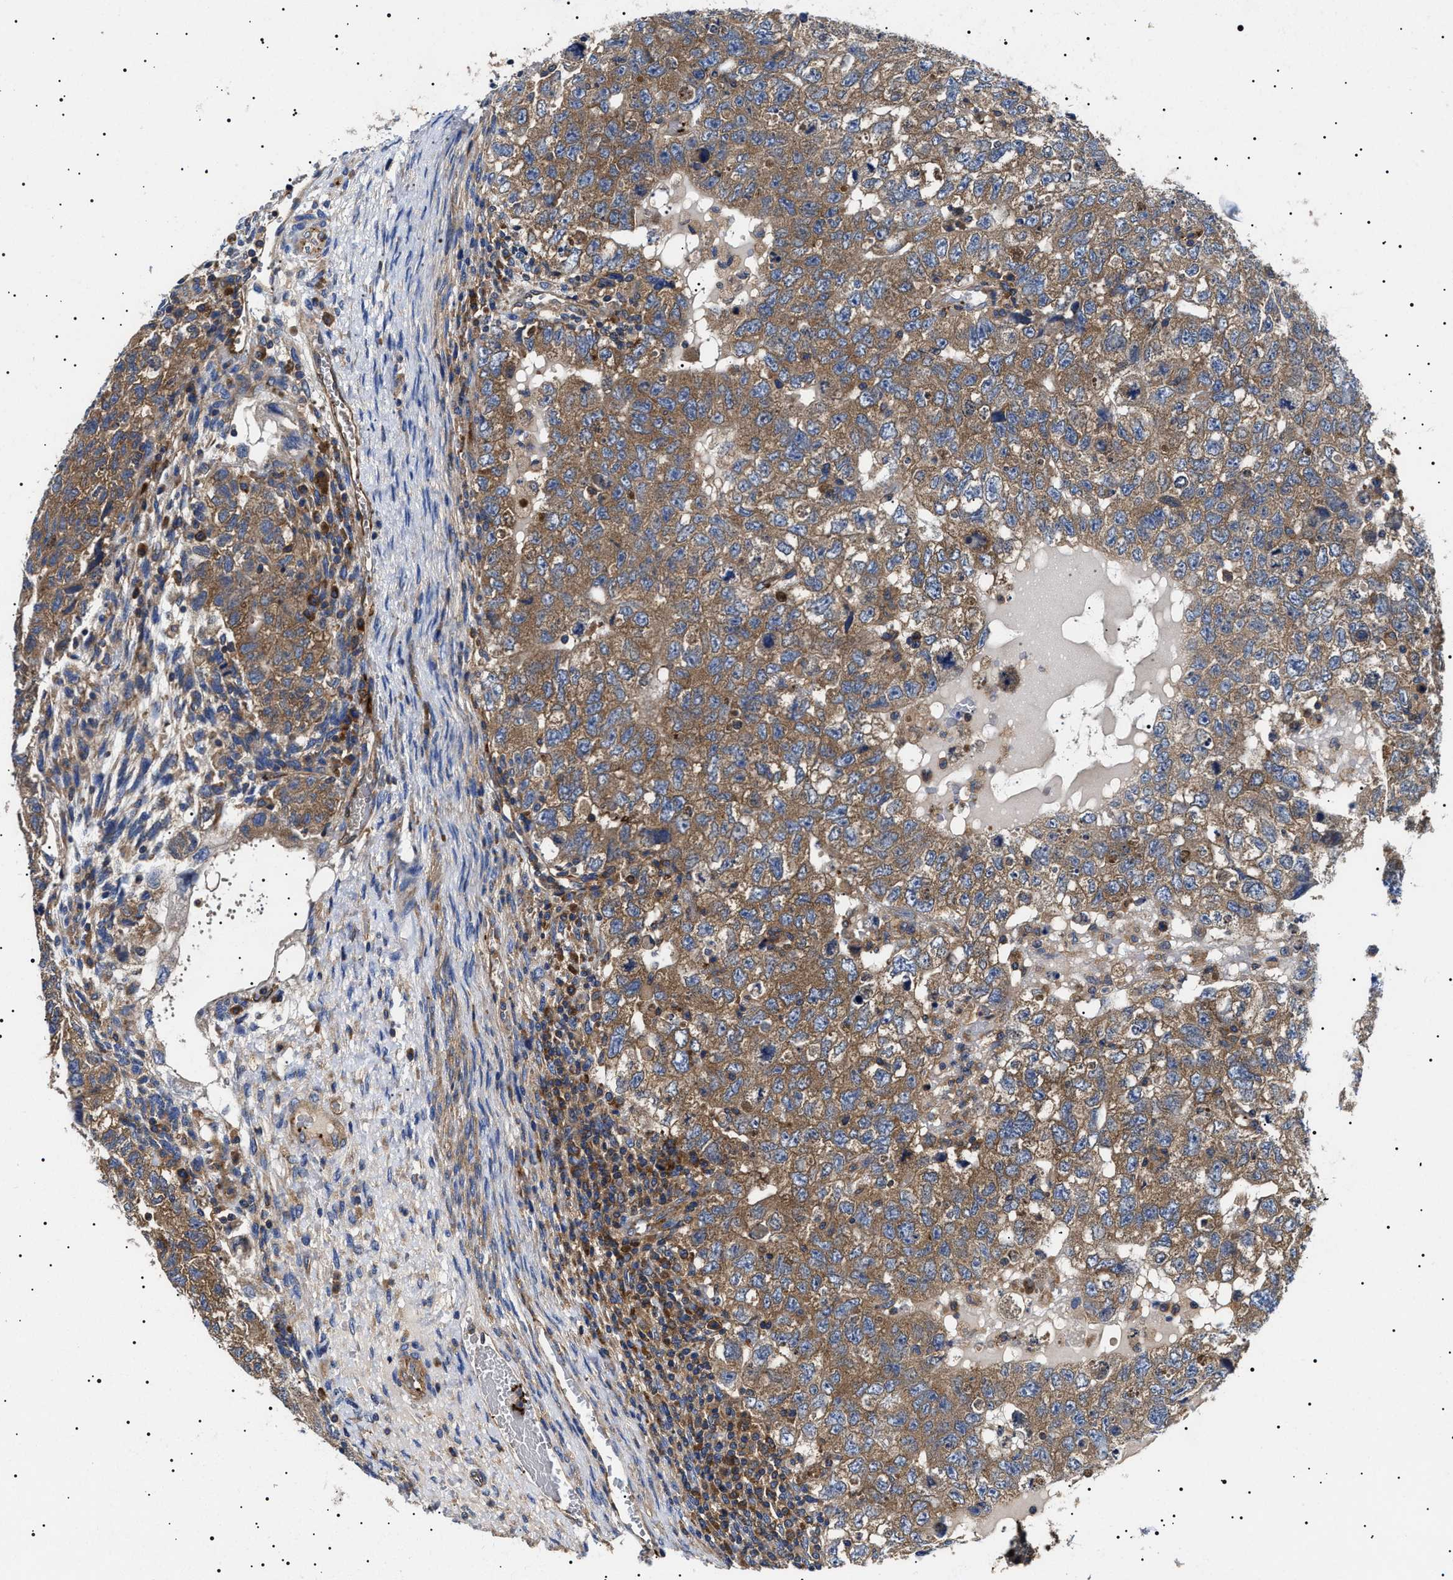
{"staining": {"intensity": "moderate", "quantity": ">75%", "location": "cytoplasmic/membranous"}, "tissue": "testis cancer", "cell_type": "Tumor cells", "image_type": "cancer", "snomed": [{"axis": "morphology", "description": "Carcinoma, Embryonal, NOS"}, {"axis": "topography", "description": "Testis"}], "caption": "Embryonal carcinoma (testis) stained with DAB (3,3'-diaminobenzidine) IHC shows medium levels of moderate cytoplasmic/membranous expression in approximately >75% of tumor cells.", "gene": "TPP2", "patient": {"sex": "male", "age": 36}}